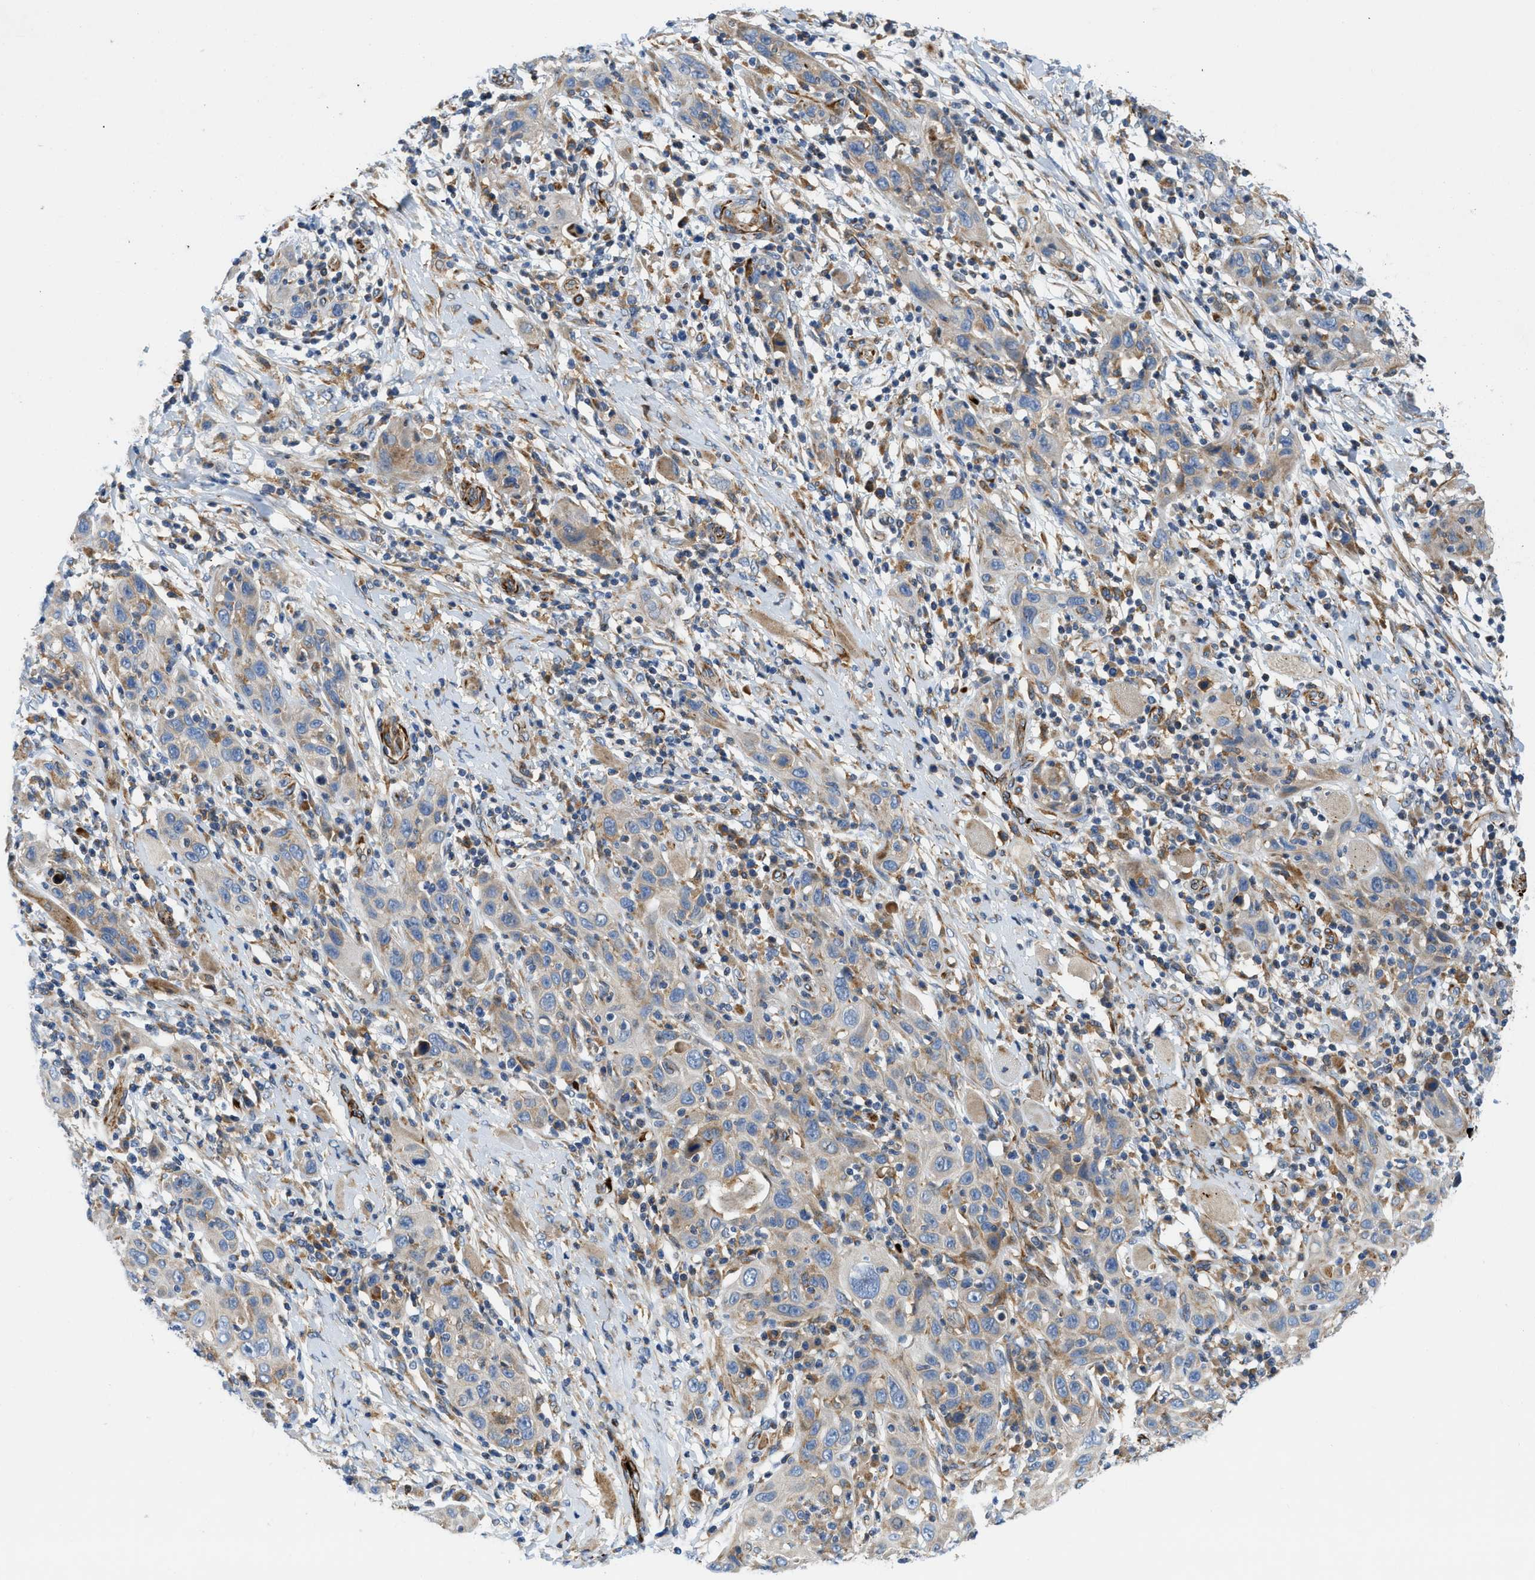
{"staining": {"intensity": "weak", "quantity": "<25%", "location": "cytoplasmic/membranous"}, "tissue": "skin cancer", "cell_type": "Tumor cells", "image_type": "cancer", "snomed": [{"axis": "morphology", "description": "Squamous cell carcinoma, NOS"}, {"axis": "topography", "description": "Skin"}], "caption": "IHC photomicrograph of neoplastic tissue: human skin squamous cell carcinoma stained with DAB (3,3'-diaminobenzidine) reveals no significant protein expression in tumor cells.", "gene": "ZNF831", "patient": {"sex": "female", "age": 88}}